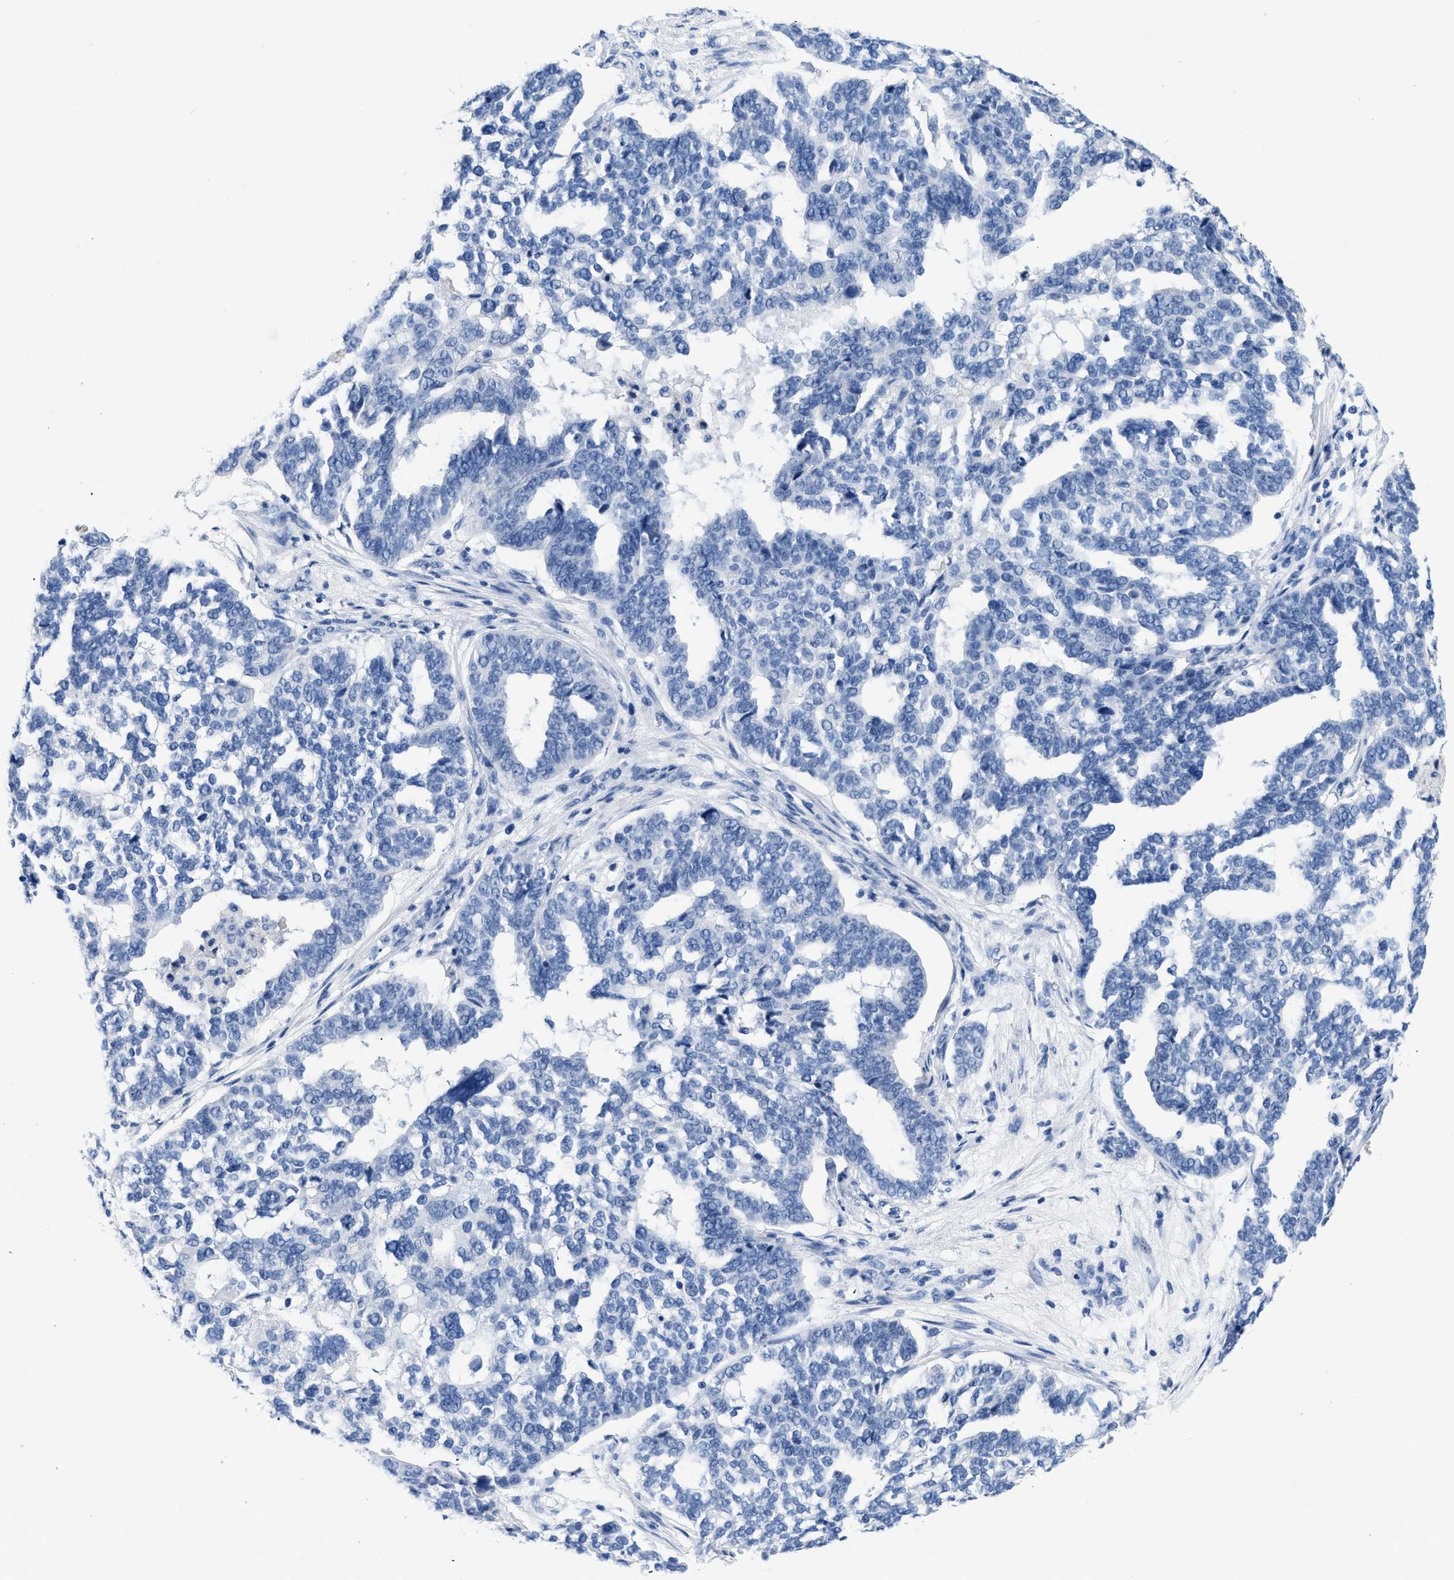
{"staining": {"intensity": "negative", "quantity": "none", "location": "none"}, "tissue": "ovarian cancer", "cell_type": "Tumor cells", "image_type": "cancer", "snomed": [{"axis": "morphology", "description": "Cystadenocarcinoma, serous, NOS"}, {"axis": "topography", "description": "Ovary"}], "caption": "Tumor cells show no significant positivity in ovarian cancer (serous cystadenocarcinoma).", "gene": "CR1", "patient": {"sex": "female", "age": 59}}